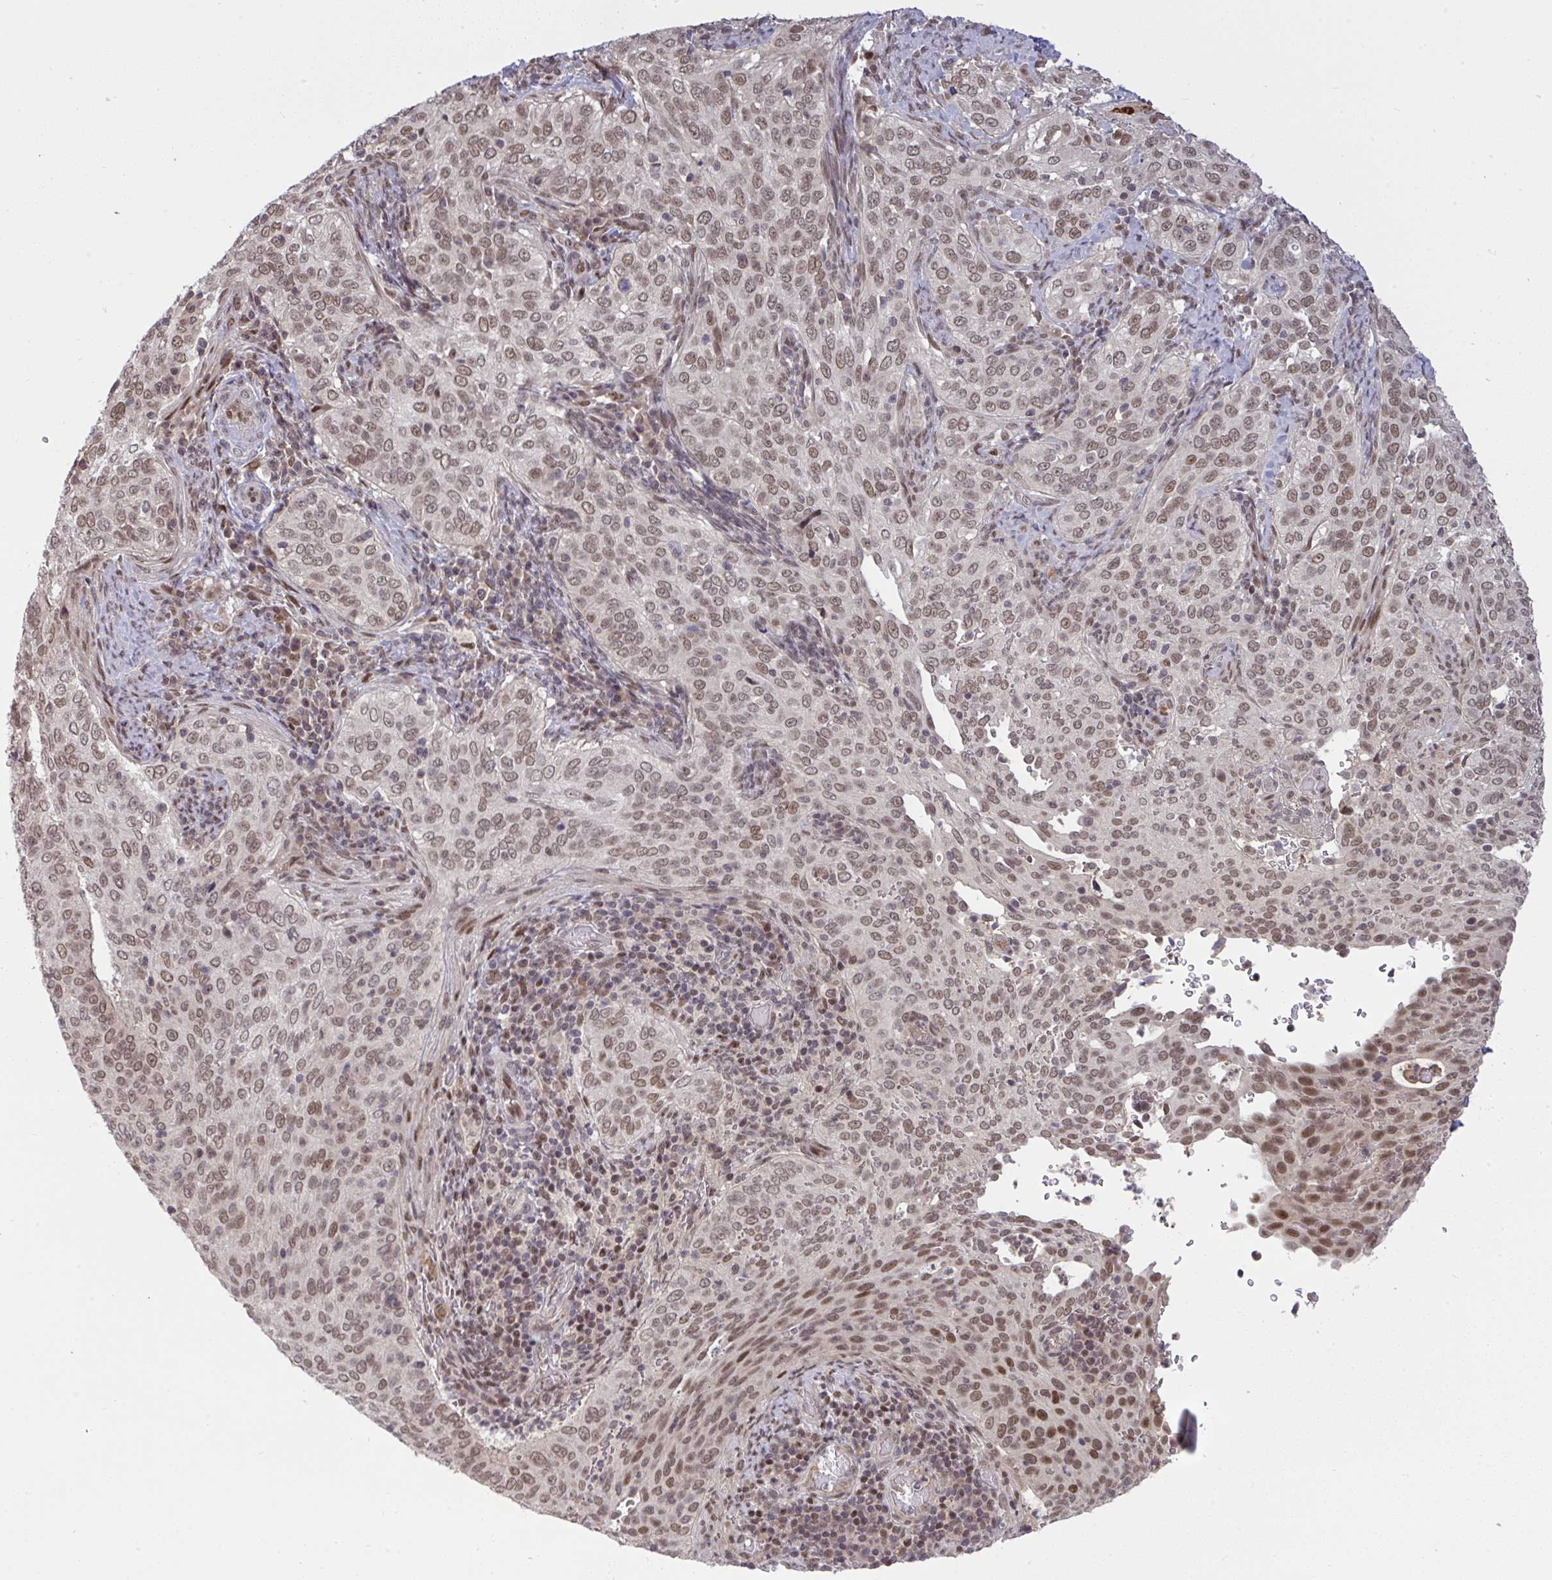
{"staining": {"intensity": "moderate", "quantity": ">75%", "location": "nuclear"}, "tissue": "cervical cancer", "cell_type": "Tumor cells", "image_type": "cancer", "snomed": [{"axis": "morphology", "description": "Squamous cell carcinoma, NOS"}, {"axis": "topography", "description": "Cervix"}], "caption": "An immunohistochemistry photomicrograph of neoplastic tissue is shown. Protein staining in brown shows moderate nuclear positivity in squamous cell carcinoma (cervical) within tumor cells.", "gene": "KLF2", "patient": {"sex": "female", "age": 38}}